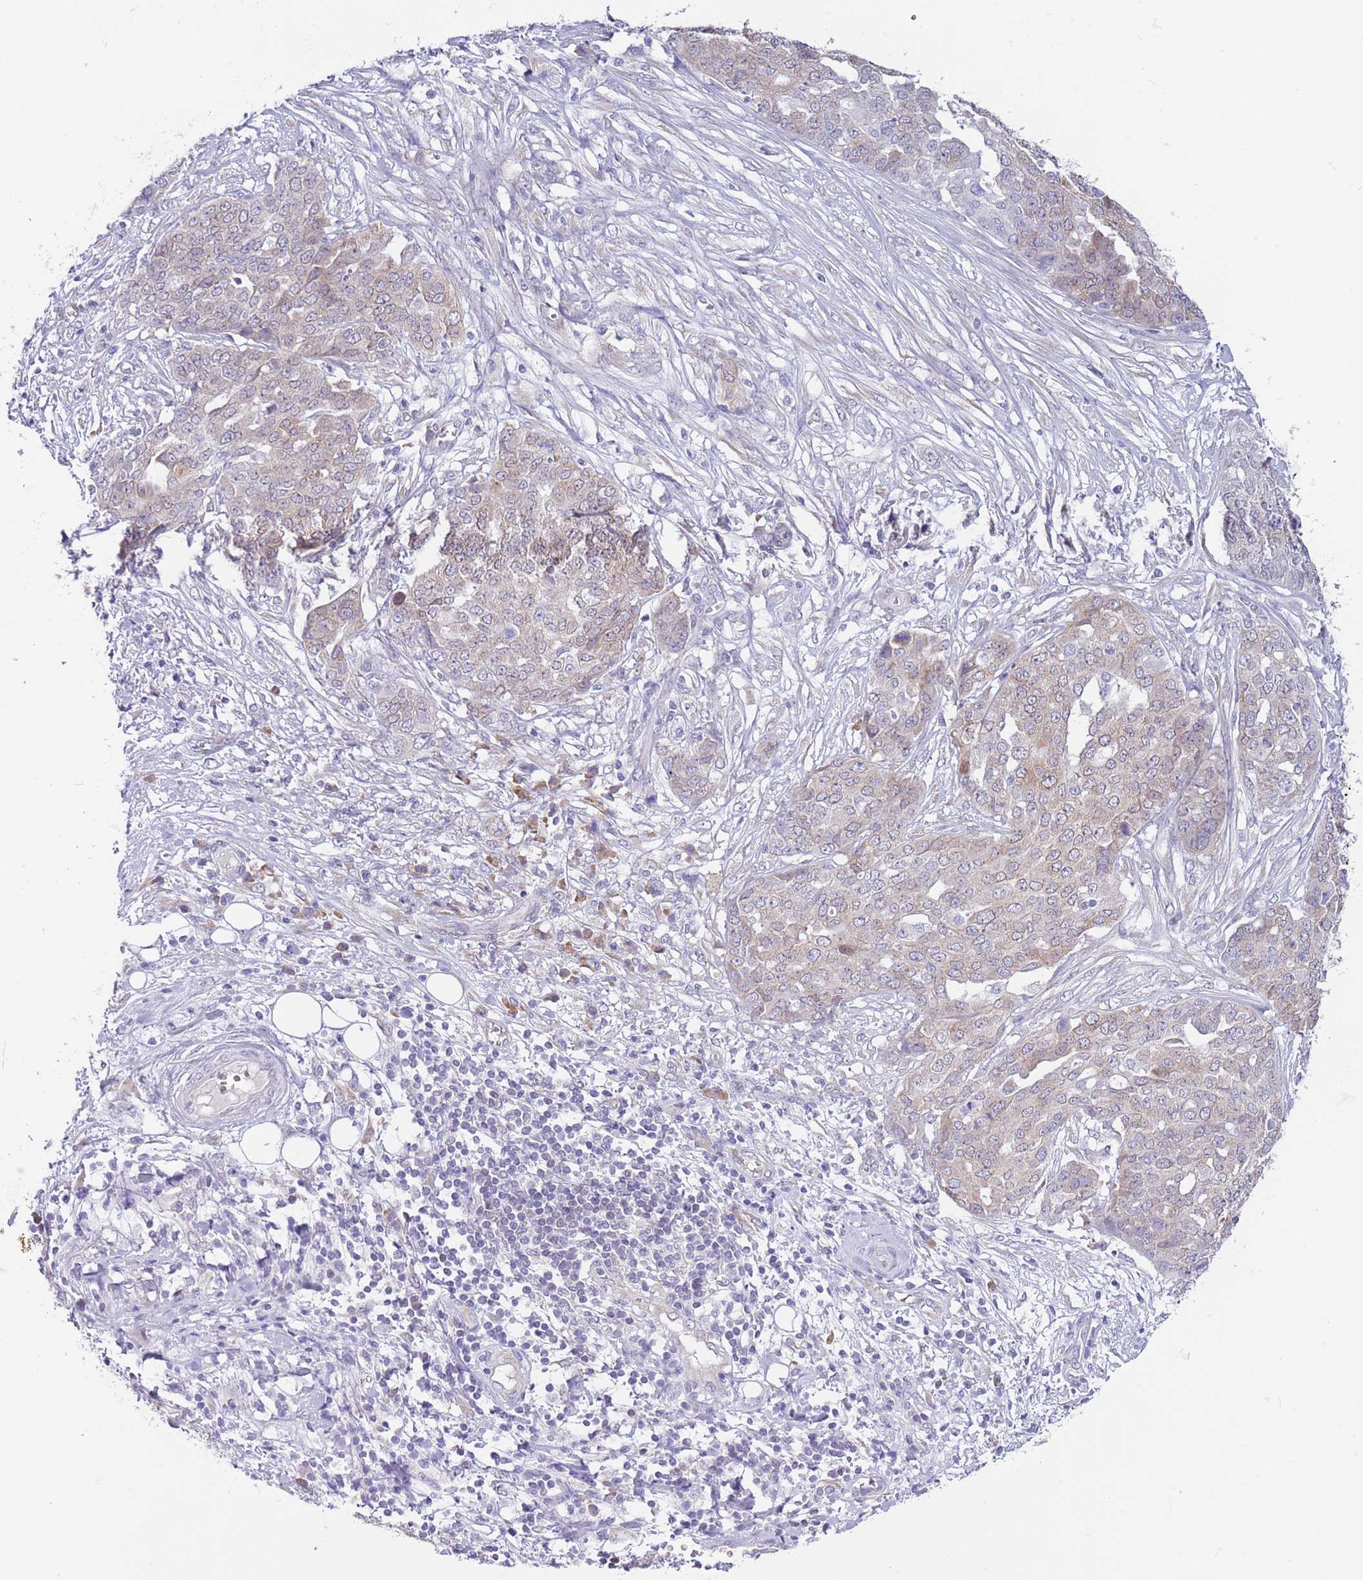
{"staining": {"intensity": "weak", "quantity": "25%-75%", "location": "cytoplasmic/membranous"}, "tissue": "ovarian cancer", "cell_type": "Tumor cells", "image_type": "cancer", "snomed": [{"axis": "morphology", "description": "Cystadenocarcinoma, serous, NOS"}, {"axis": "topography", "description": "Soft tissue"}, {"axis": "topography", "description": "Ovary"}], "caption": "Immunohistochemical staining of serous cystadenocarcinoma (ovarian) exhibits low levels of weak cytoplasmic/membranous positivity in approximately 25%-75% of tumor cells.", "gene": "EBPL", "patient": {"sex": "female", "age": 57}}